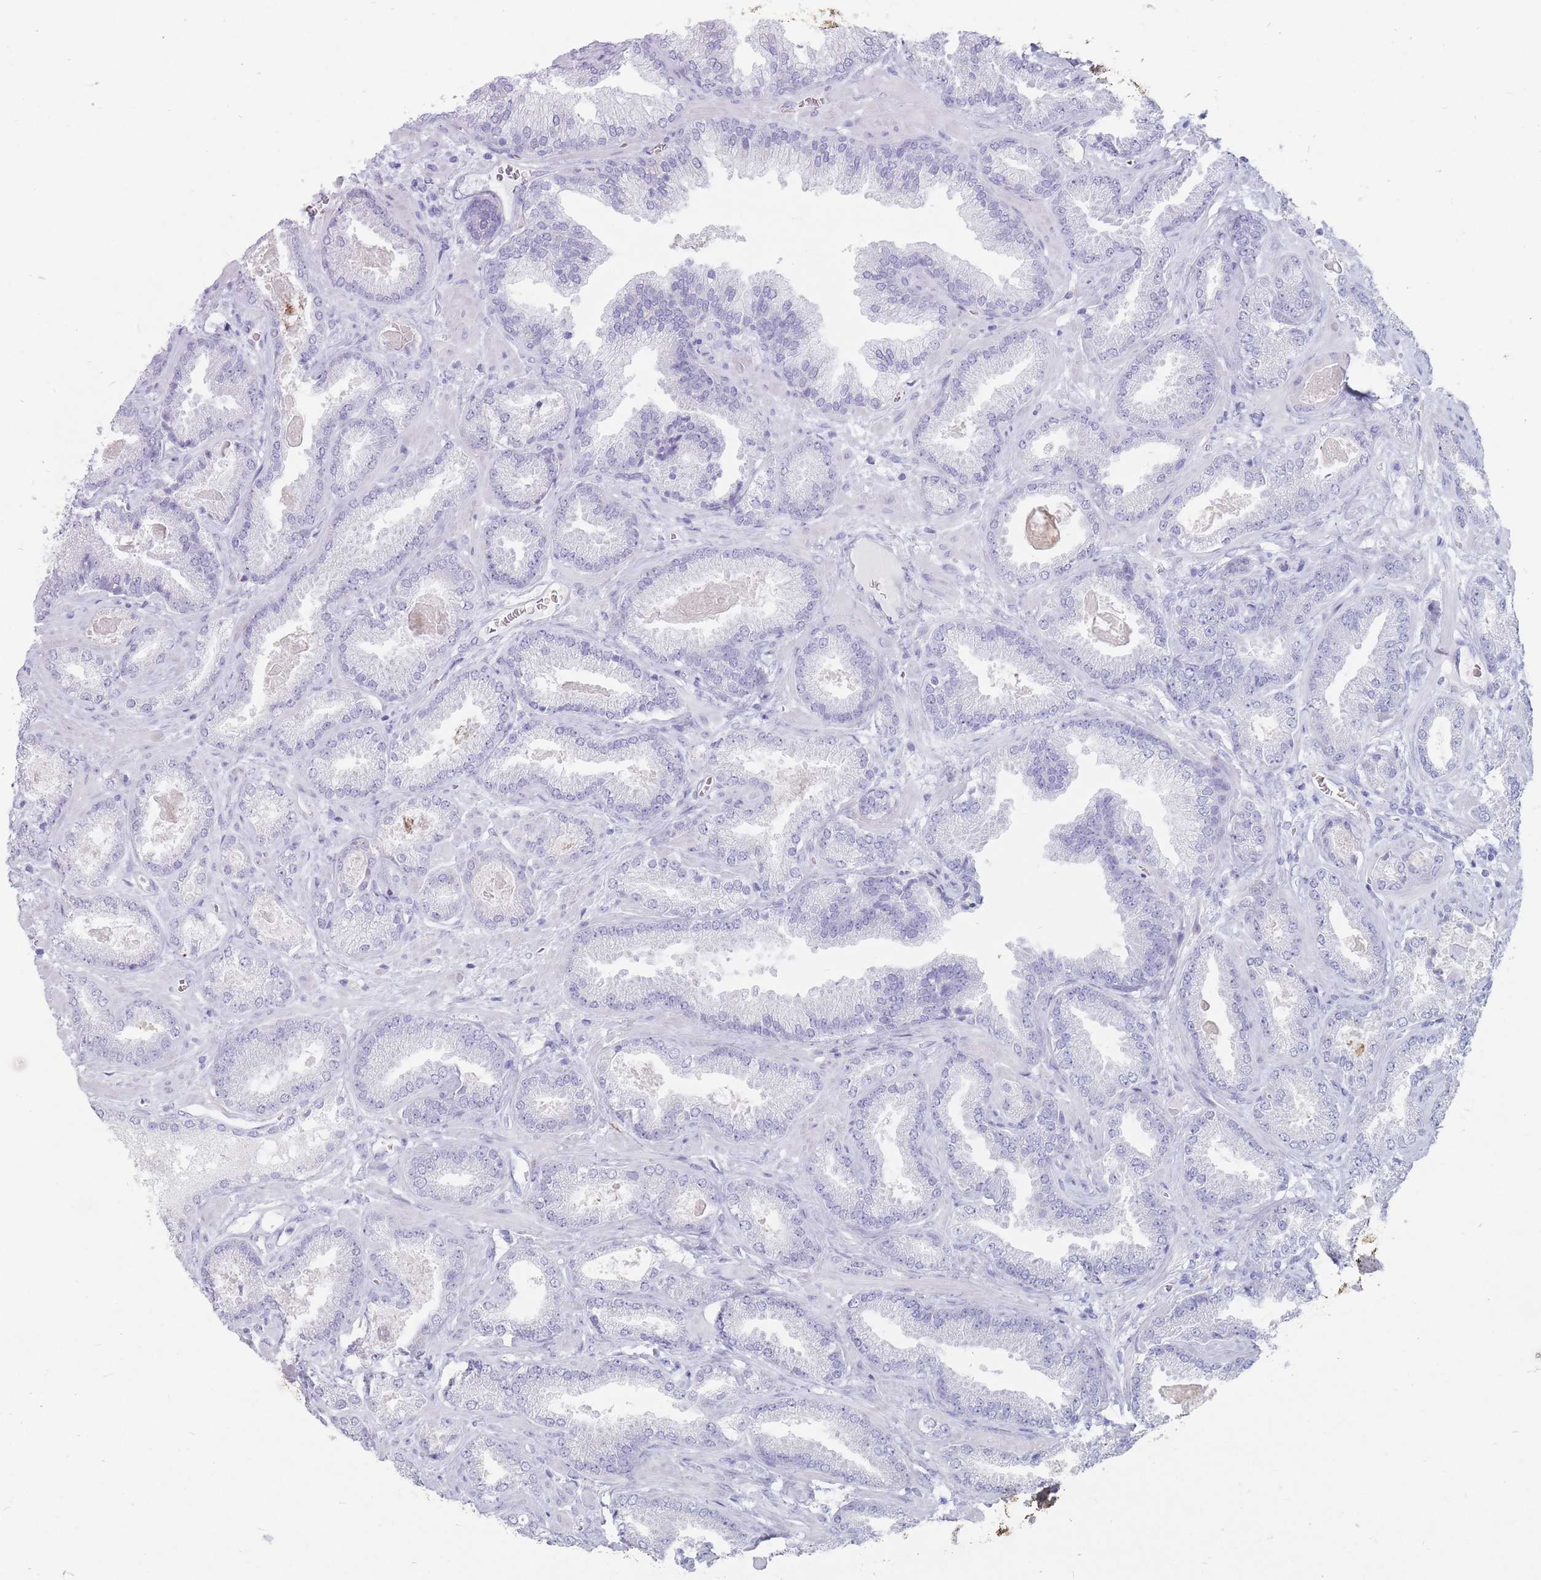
{"staining": {"intensity": "negative", "quantity": "none", "location": "none"}, "tissue": "prostate cancer", "cell_type": "Tumor cells", "image_type": "cancer", "snomed": [{"axis": "morphology", "description": "Adenocarcinoma, Low grade"}, {"axis": "topography", "description": "Prostate"}], "caption": "IHC micrograph of human prostate adenocarcinoma (low-grade) stained for a protein (brown), which reveals no positivity in tumor cells.", "gene": "ST3GAL5", "patient": {"sex": "male", "age": 62}}